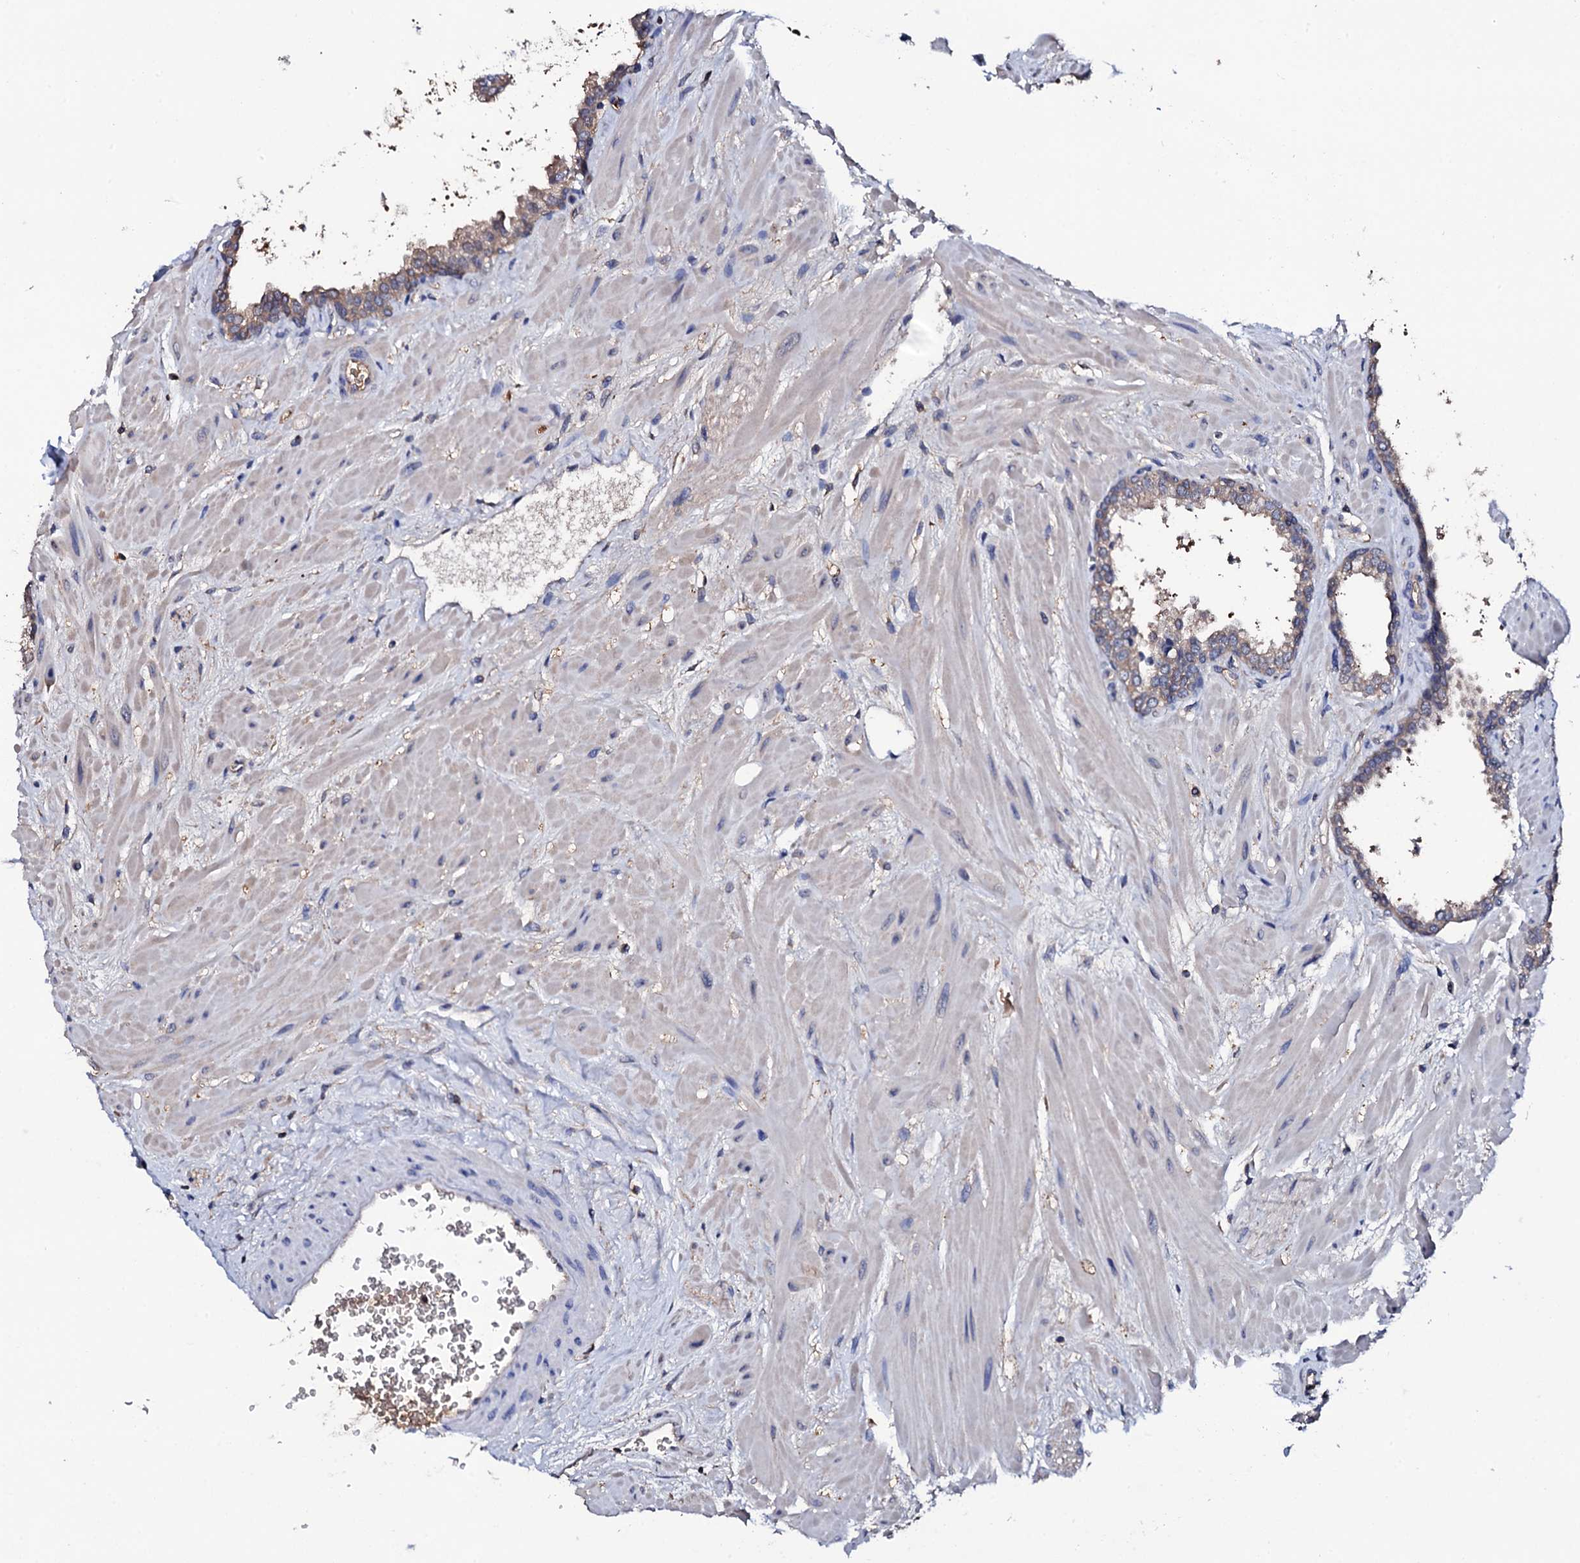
{"staining": {"intensity": "weak", "quantity": "25%-75%", "location": "cytoplasmic/membranous"}, "tissue": "prostate", "cell_type": "Glandular cells", "image_type": "normal", "snomed": [{"axis": "morphology", "description": "Normal tissue, NOS"}, {"axis": "topography", "description": "Prostate"}], "caption": "Protein staining of benign prostate exhibits weak cytoplasmic/membranous staining in approximately 25%-75% of glandular cells.", "gene": "TCAF2C", "patient": {"sex": "male", "age": 60}}